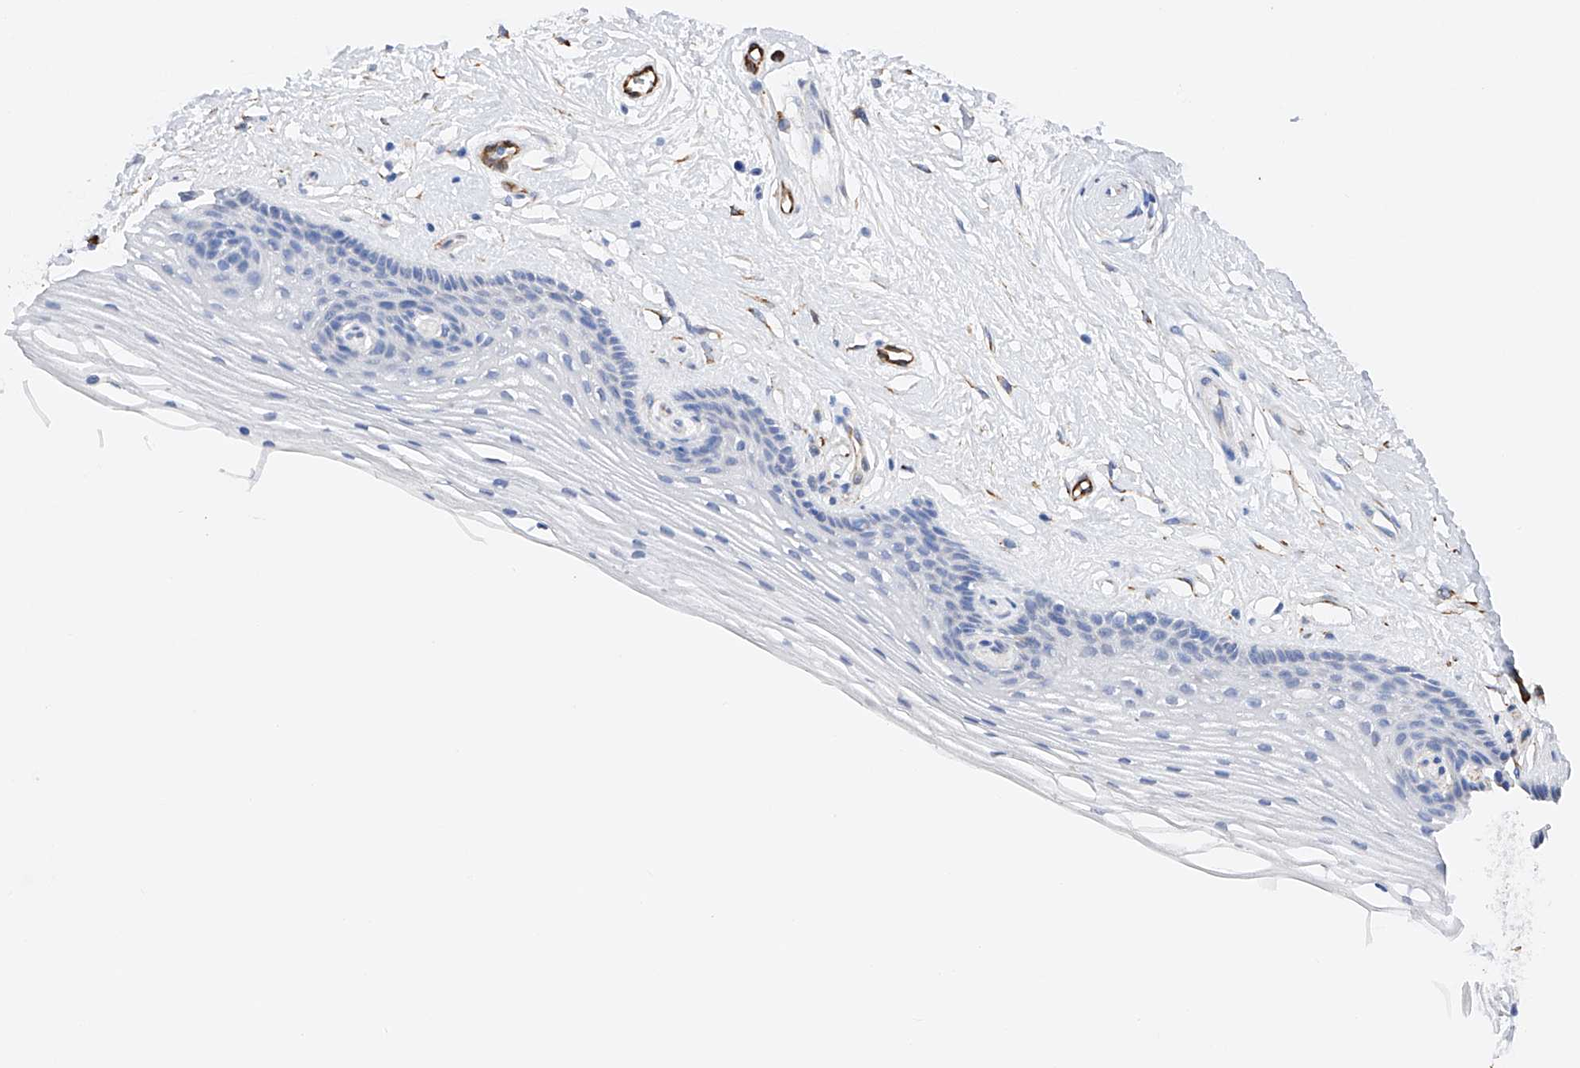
{"staining": {"intensity": "negative", "quantity": "none", "location": "none"}, "tissue": "vagina", "cell_type": "Squamous epithelial cells", "image_type": "normal", "snomed": [{"axis": "morphology", "description": "Normal tissue, NOS"}, {"axis": "topography", "description": "Vagina"}], "caption": "High power microscopy image of an immunohistochemistry (IHC) micrograph of benign vagina, revealing no significant positivity in squamous epithelial cells. (DAB (3,3'-diaminobenzidine) immunohistochemistry (IHC) visualized using brightfield microscopy, high magnification).", "gene": "PDIA5", "patient": {"sex": "female", "age": 46}}